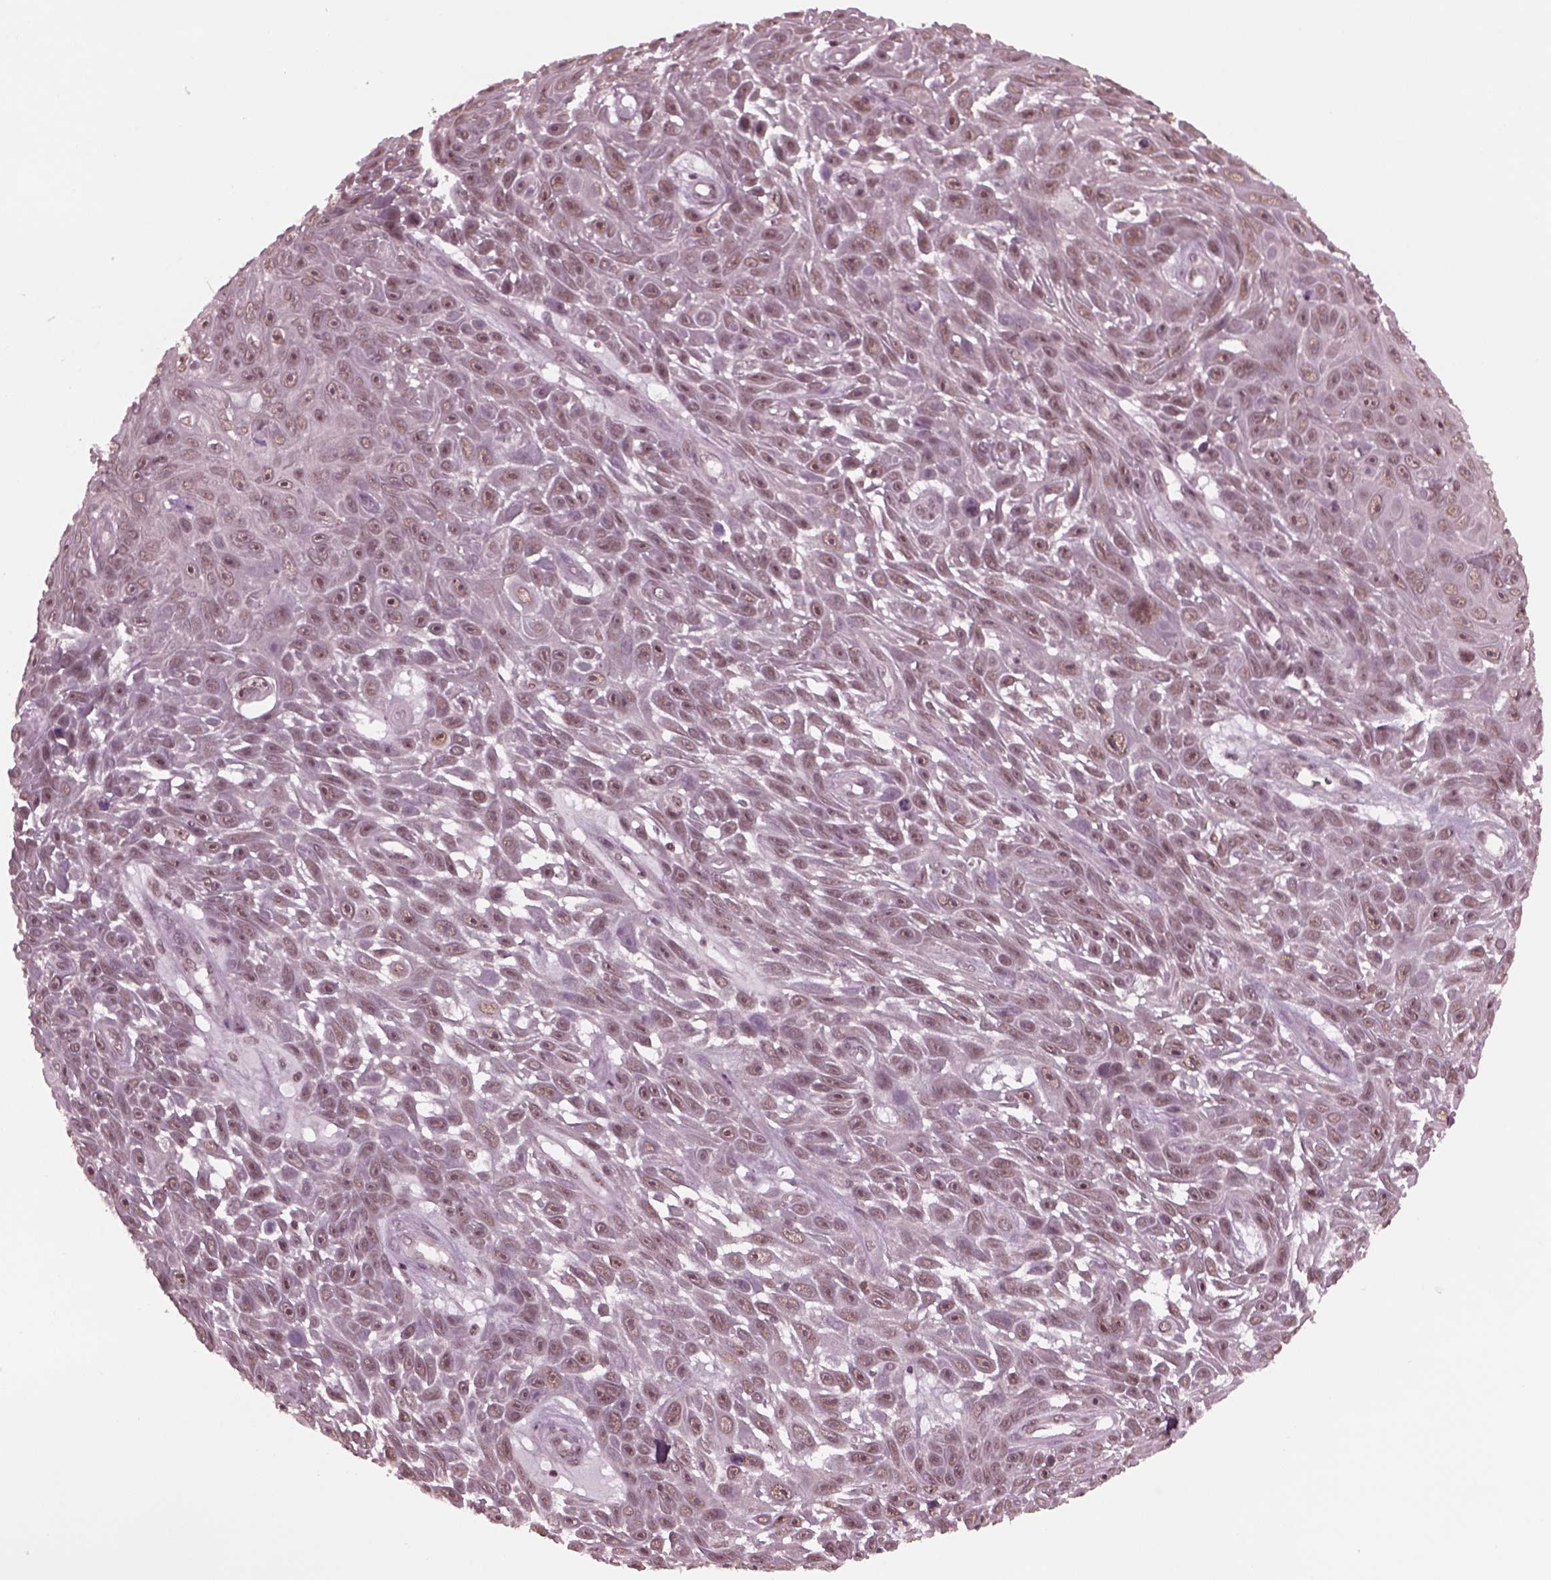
{"staining": {"intensity": "weak", "quantity": "25%-75%", "location": "nuclear"}, "tissue": "skin cancer", "cell_type": "Tumor cells", "image_type": "cancer", "snomed": [{"axis": "morphology", "description": "Squamous cell carcinoma, NOS"}, {"axis": "topography", "description": "Skin"}], "caption": "Brown immunohistochemical staining in human squamous cell carcinoma (skin) demonstrates weak nuclear staining in about 25%-75% of tumor cells.", "gene": "RUVBL2", "patient": {"sex": "male", "age": 82}}